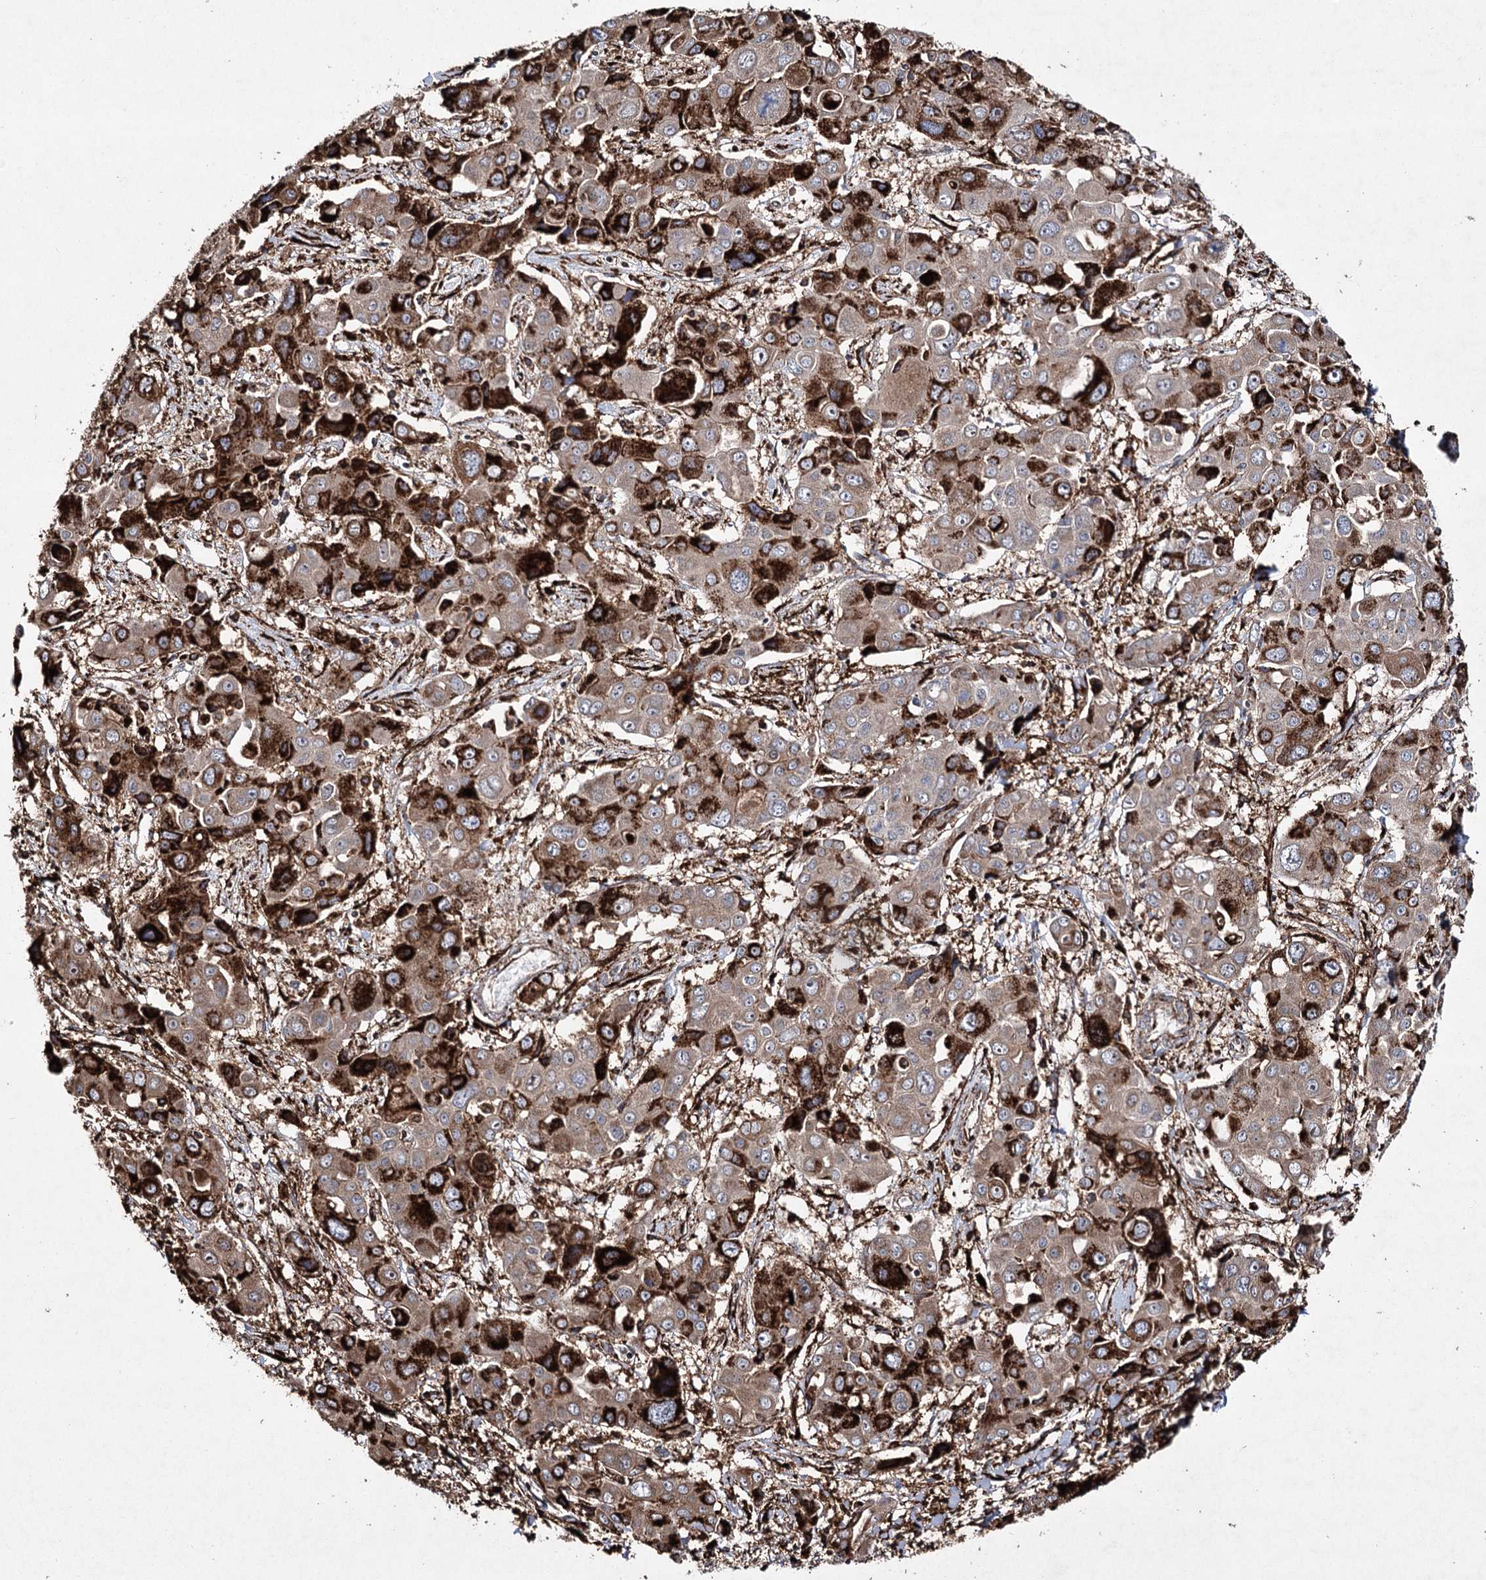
{"staining": {"intensity": "strong", "quantity": "25%-75%", "location": "cytoplasmic/membranous"}, "tissue": "liver cancer", "cell_type": "Tumor cells", "image_type": "cancer", "snomed": [{"axis": "morphology", "description": "Cholangiocarcinoma"}, {"axis": "topography", "description": "Liver"}], "caption": "IHC histopathology image of liver cancer (cholangiocarcinoma) stained for a protein (brown), which exhibits high levels of strong cytoplasmic/membranous positivity in approximately 25%-75% of tumor cells.", "gene": "DCUN1D4", "patient": {"sex": "male", "age": 67}}